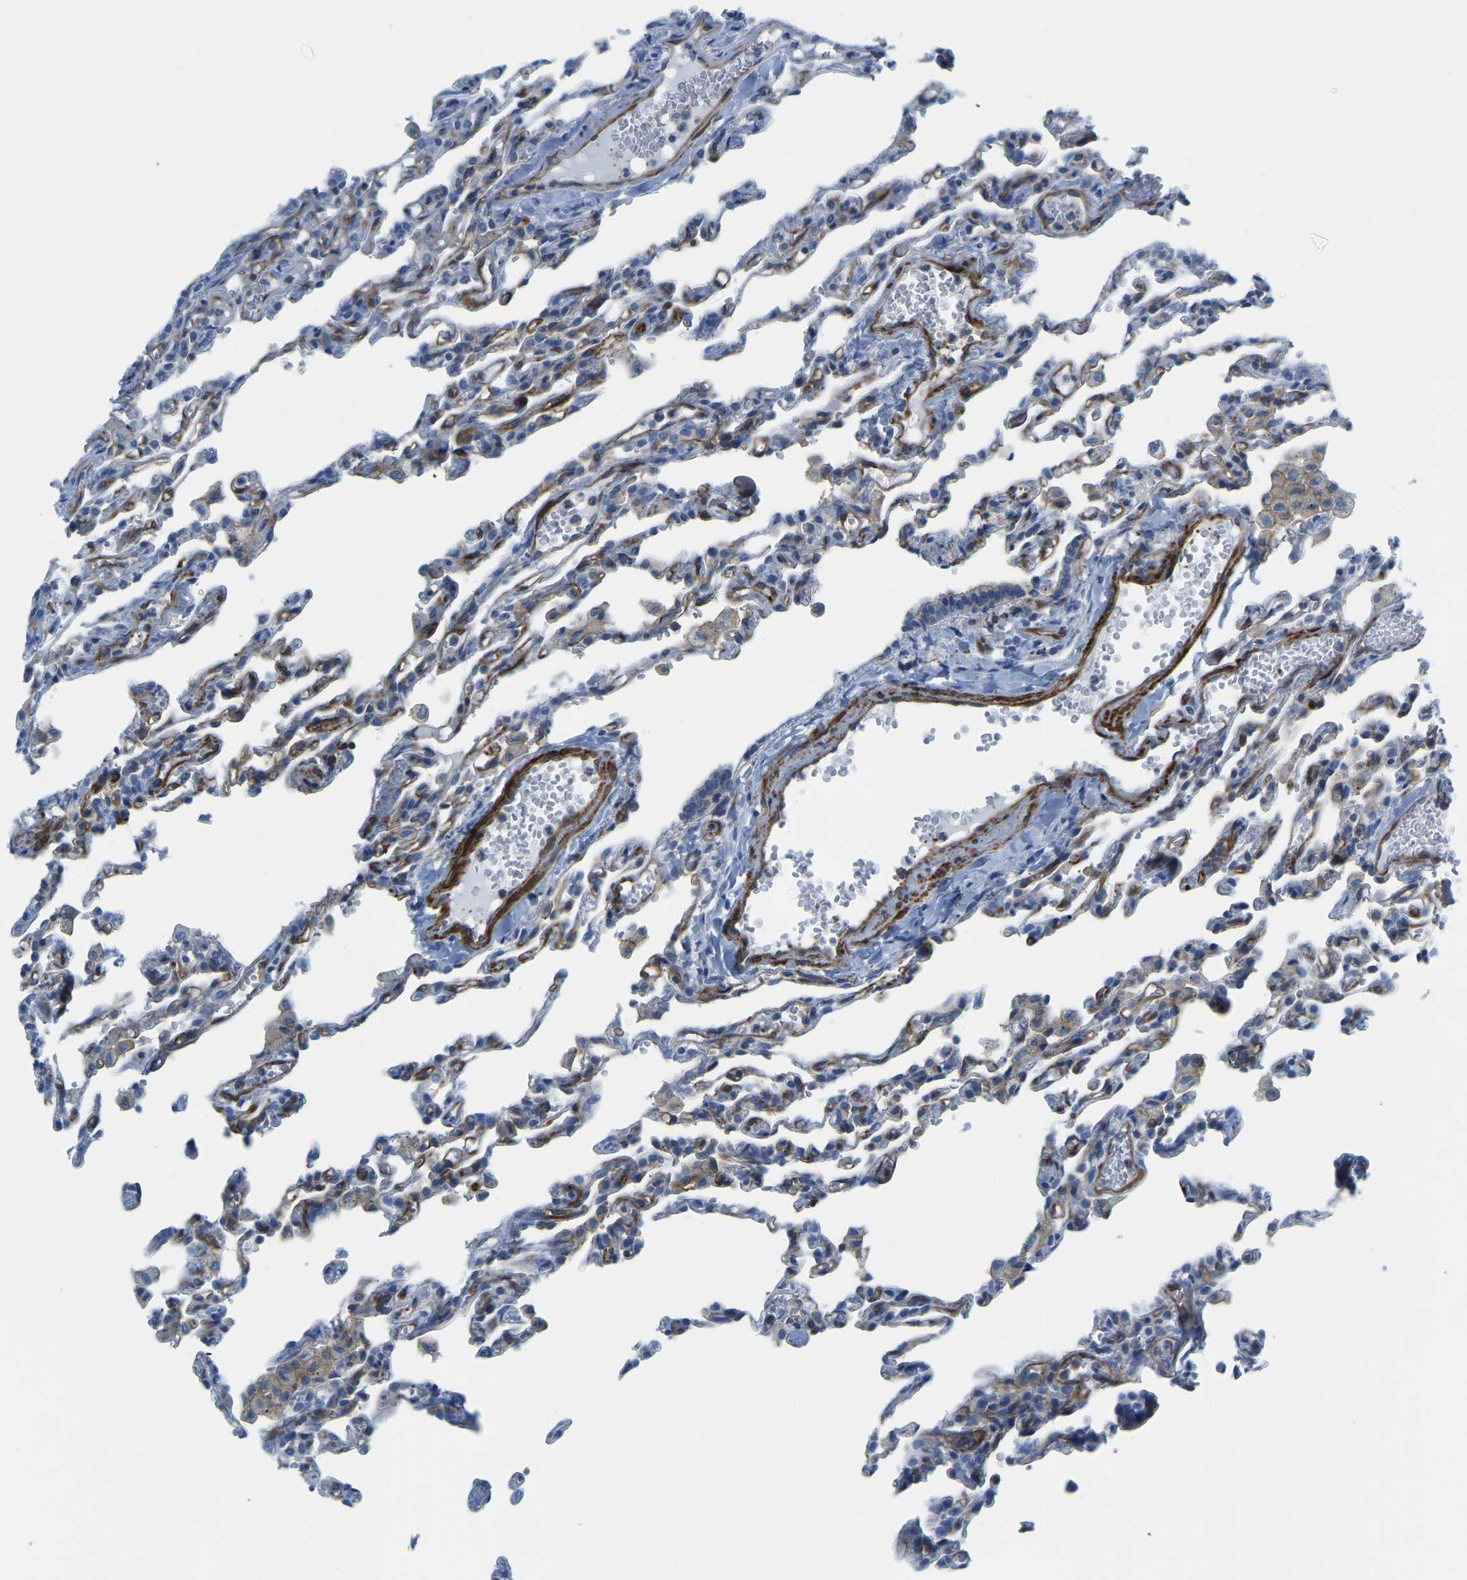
{"staining": {"intensity": "weak", "quantity": "<25%", "location": "cytoplasmic/membranous"}, "tissue": "lung", "cell_type": "Alveolar cells", "image_type": "normal", "snomed": [{"axis": "morphology", "description": "Normal tissue, NOS"}, {"axis": "topography", "description": "Lung"}], "caption": "The image reveals no significant staining in alveolar cells of lung. Nuclei are stained in blue.", "gene": "MYL3", "patient": {"sex": "male", "age": 21}}